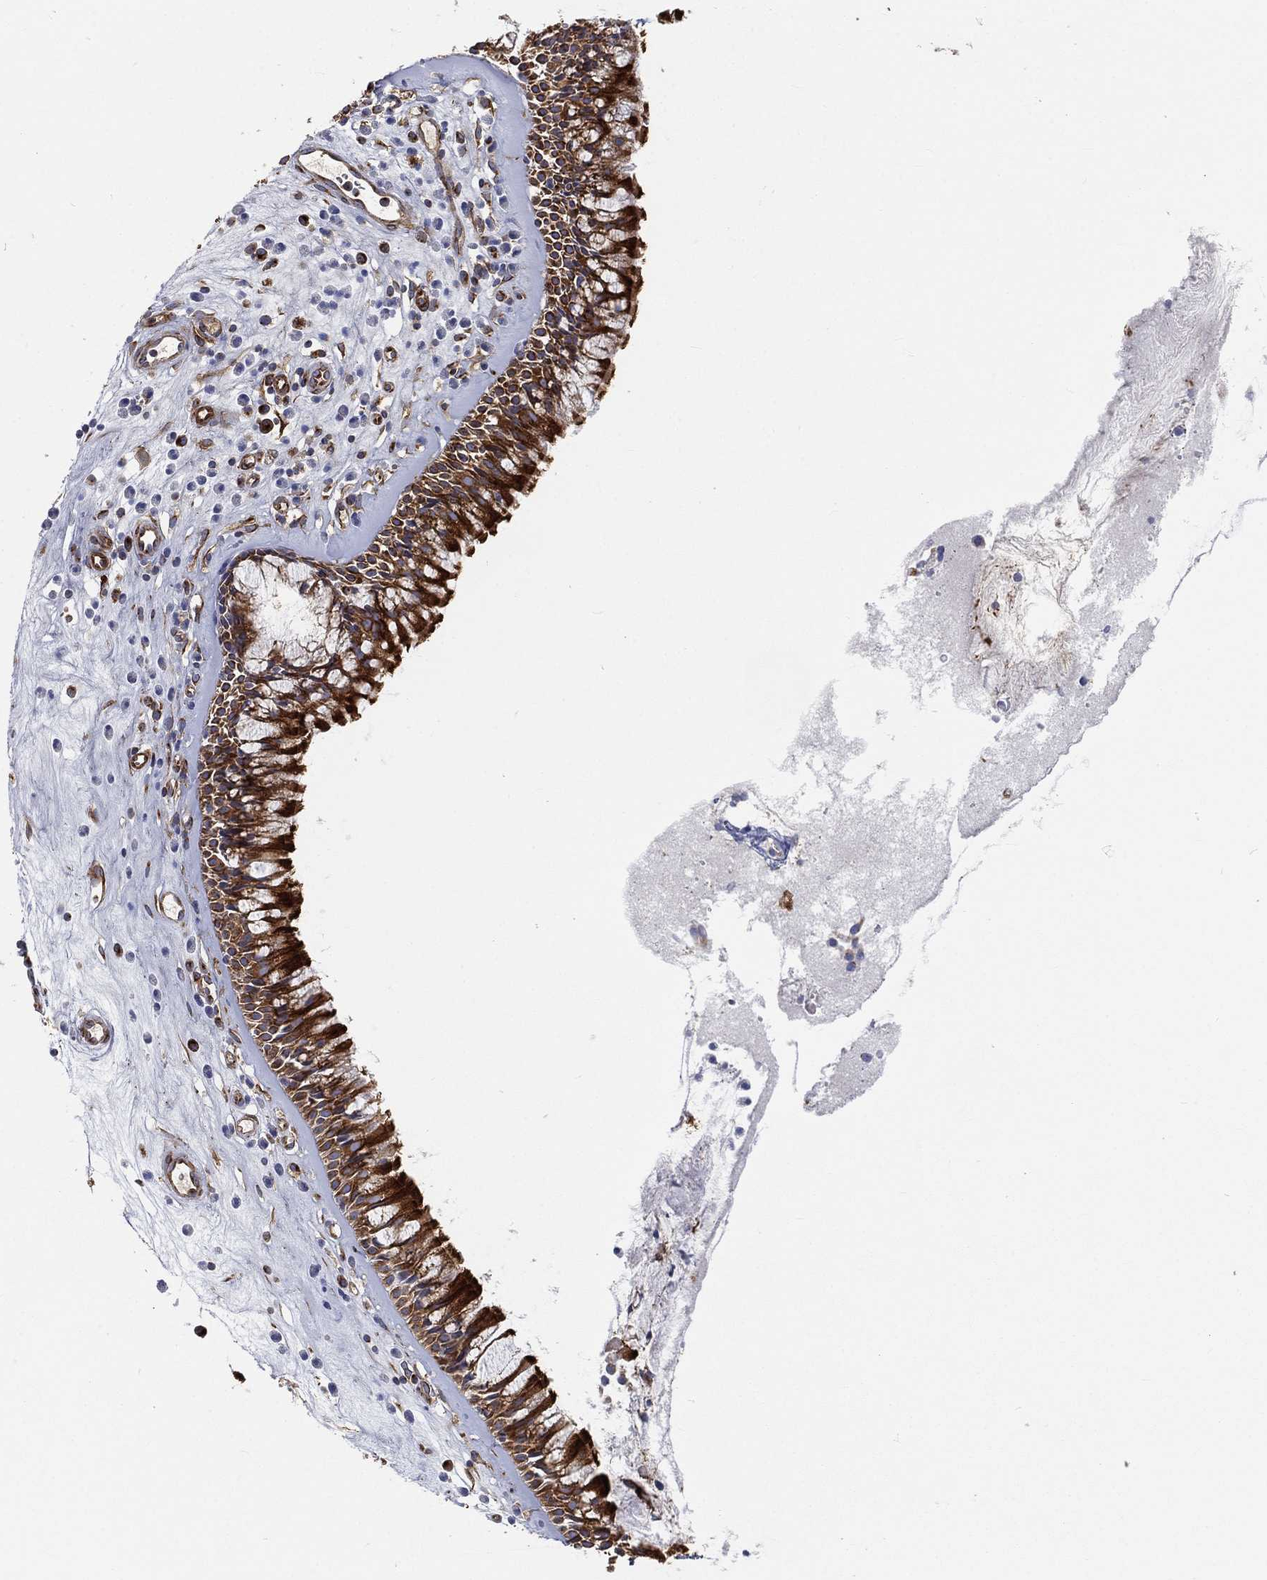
{"staining": {"intensity": "strong", "quantity": ">75%", "location": "cytoplasmic/membranous"}, "tissue": "nasopharynx", "cell_type": "Respiratory epithelial cells", "image_type": "normal", "snomed": [{"axis": "morphology", "description": "Normal tissue, NOS"}, {"axis": "topography", "description": "Nasopharynx"}], "caption": "IHC (DAB) staining of unremarkable nasopharynx reveals strong cytoplasmic/membranous protein positivity in approximately >75% of respiratory epithelial cells.", "gene": "TMEM25", "patient": {"sex": "male", "age": 57}}